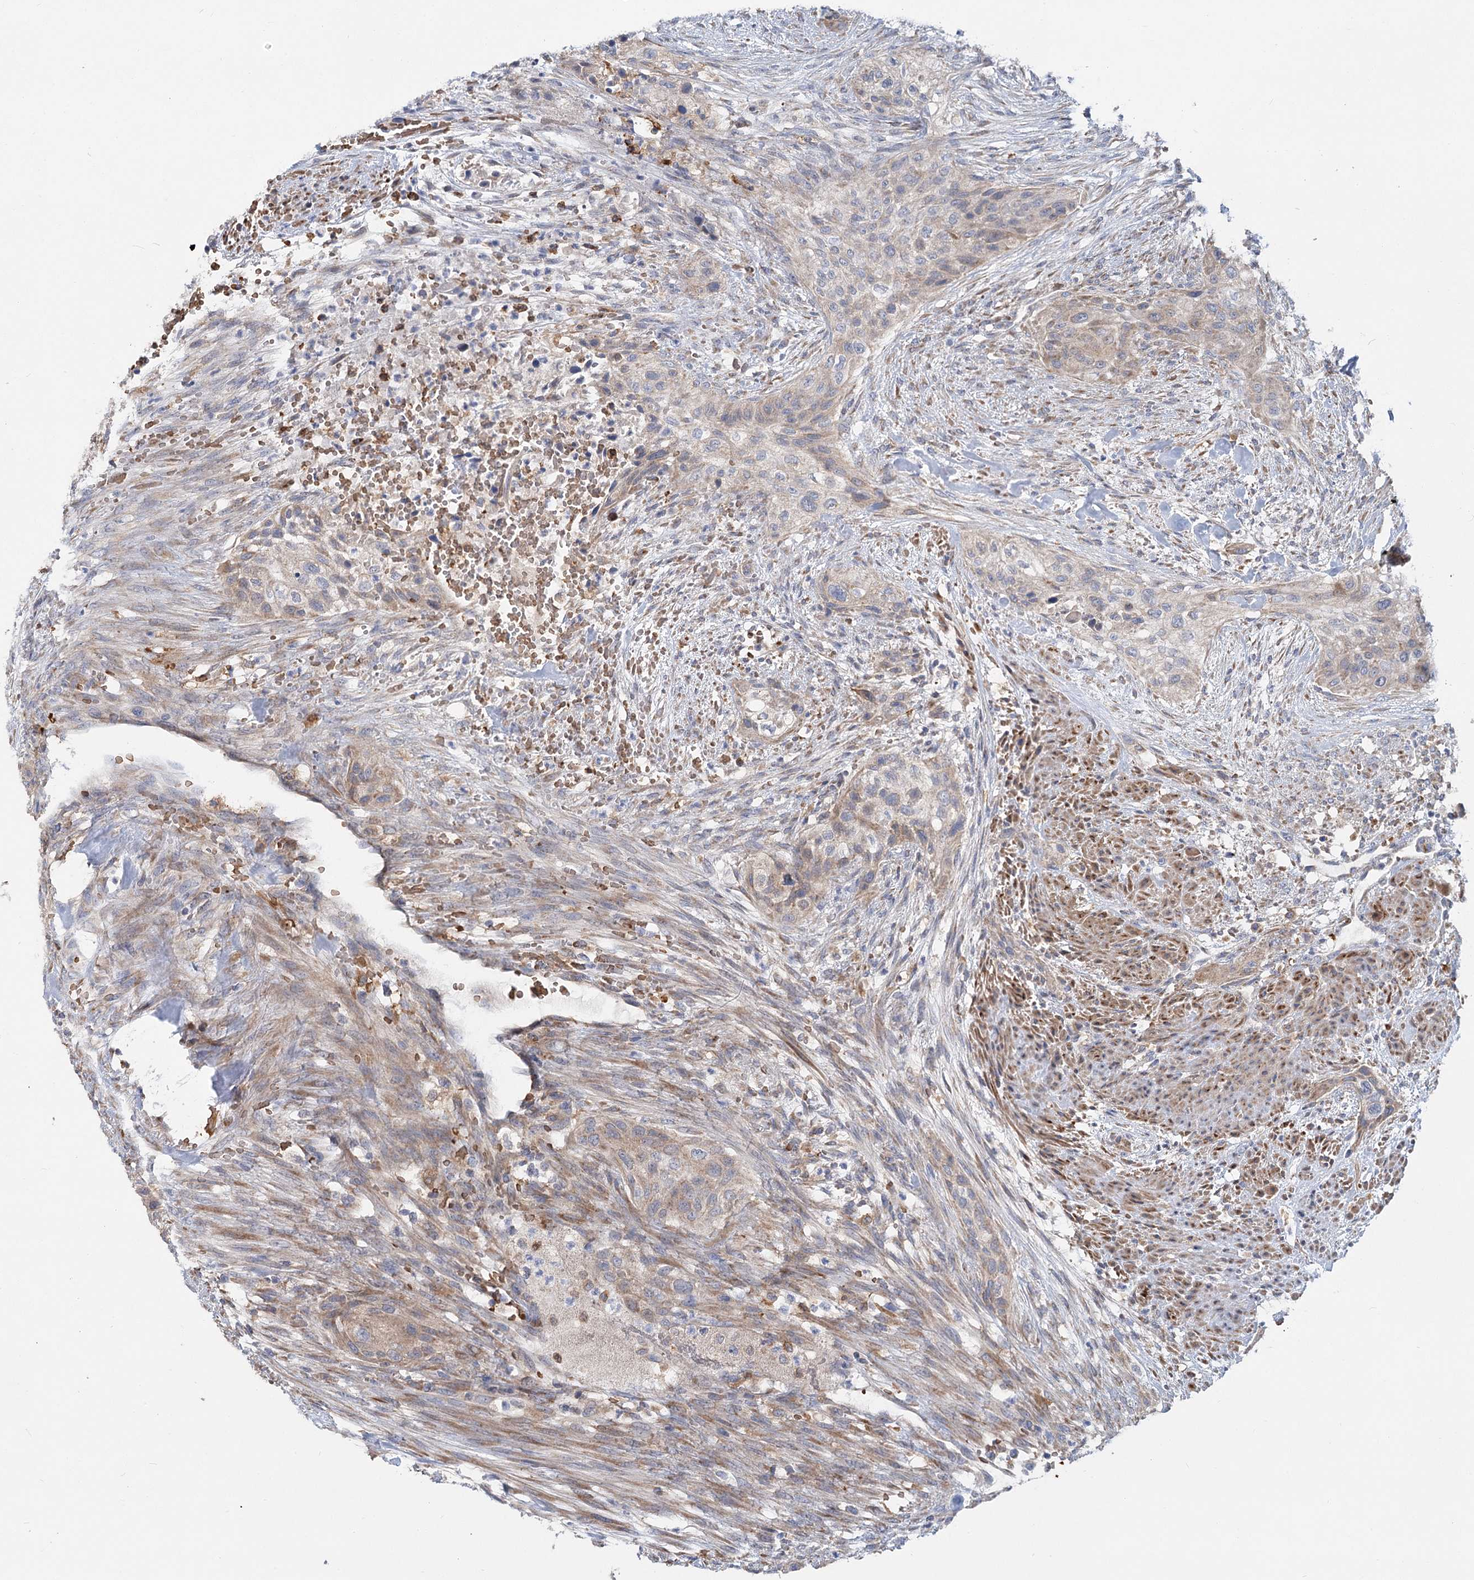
{"staining": {"intensity": "weak", "quantity": ">75%", "location": "cytoplasmic/membranous"}, "tissue": "urothelial cancer", "cell_type": "Tumor cells", "image_type": "cancer", "snomed": [{"axis": "morphology", "description": "Urothelial carcinoma, High grade"}, {"axis": "topography", "description": "Urinary bladder"}], "caption": "Immunohistochemical staining of human urothelial carcinoma (high-grade) displays weak cytoplasmic/membranous protein positivity in about >75% of tumor cells. (Stains: DAB in brown, nuclei in blue, Microscopy: brightfield microscopy at high magnification).", "gene": "CIB4", "patient": {"sex": "male", "age": 35}}